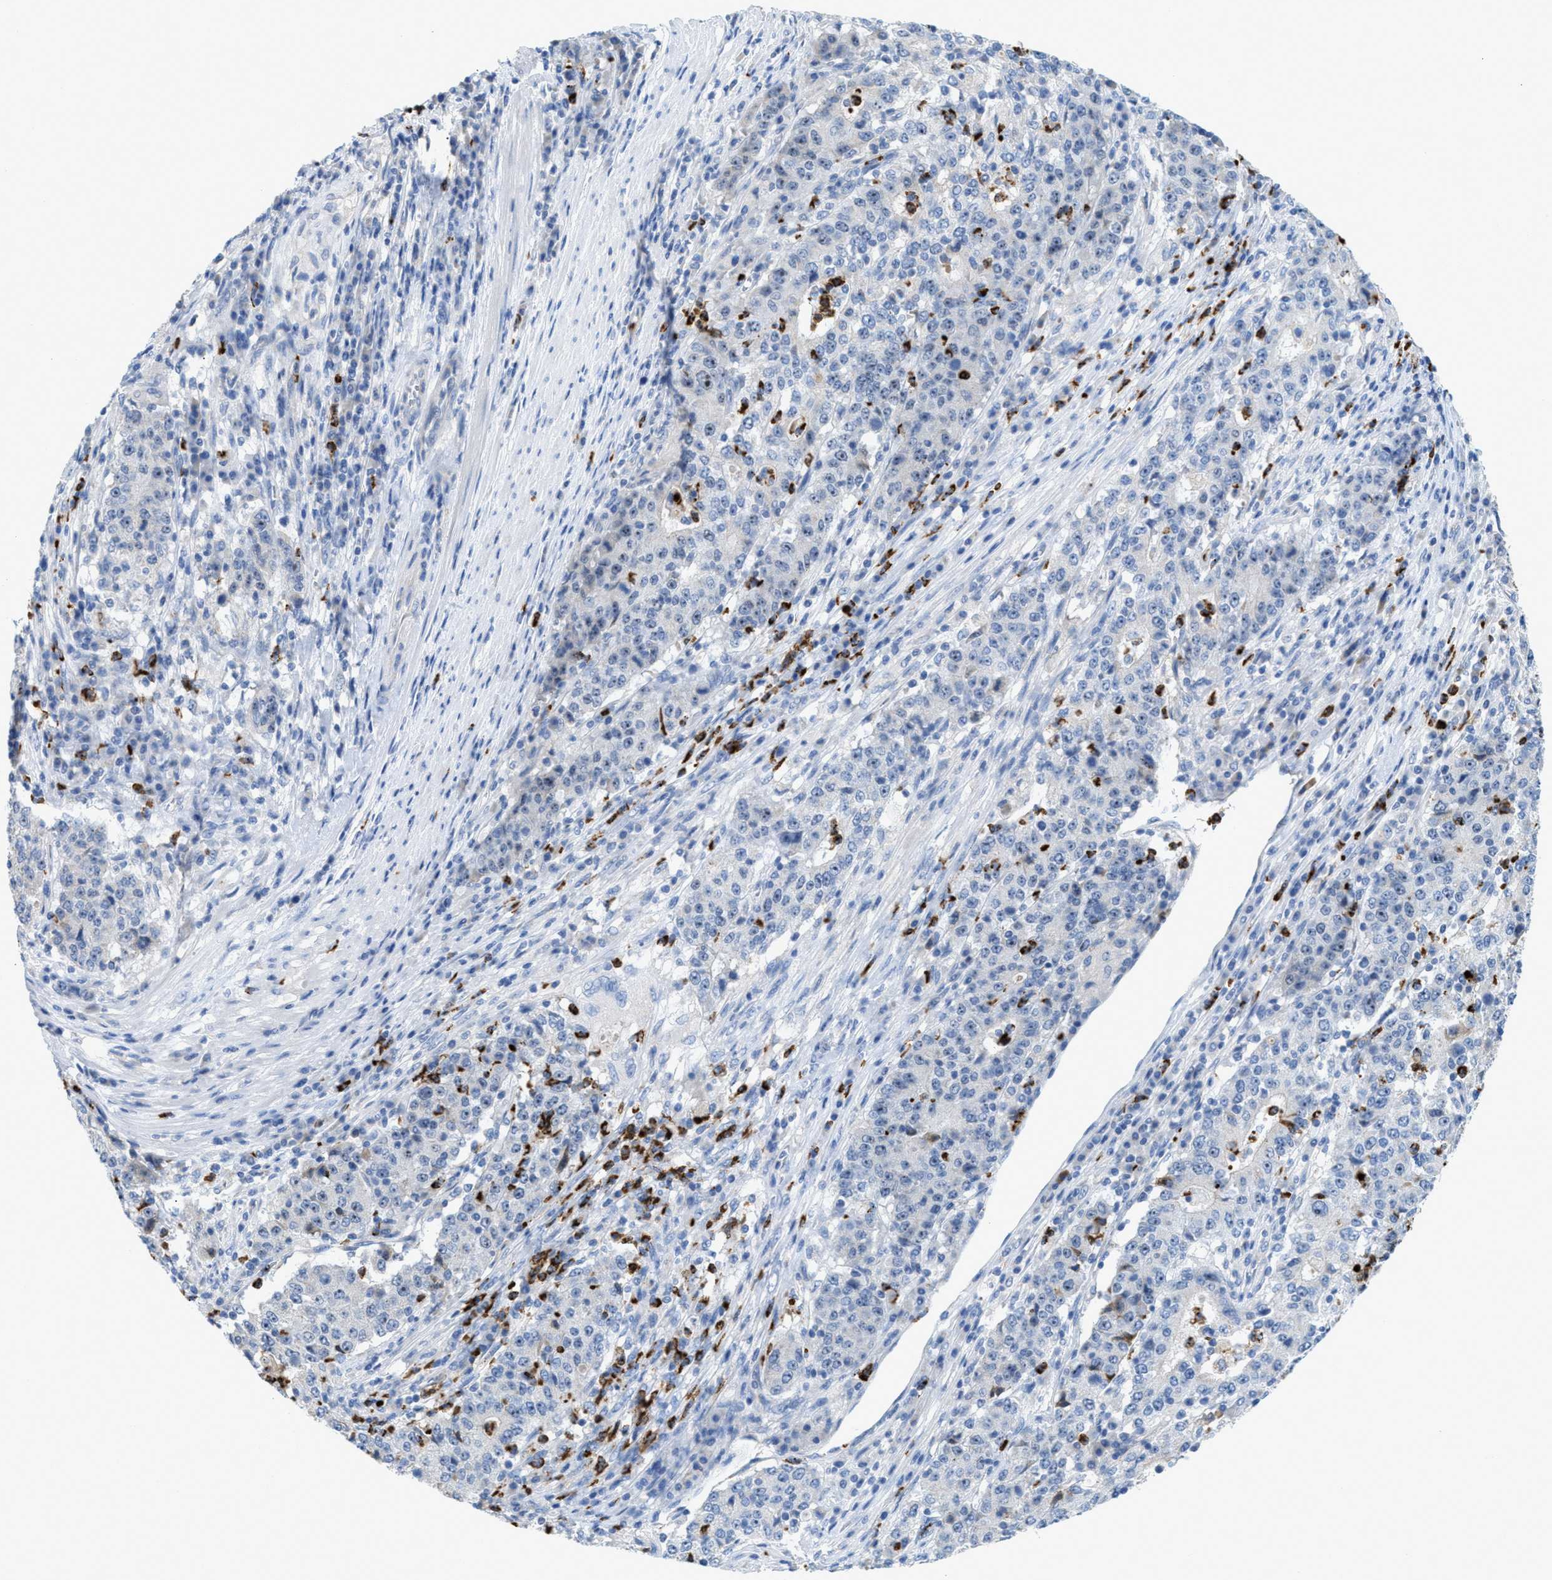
{"staining": {"intensity": "negative", "quantity": "none", "location": "none"}, "tissue": "stomach cancer", "cell_type": "Tumor cells", "image_type": "cancer", "snomed": [{"axis": "morphology", "description": "Adenocarcinoma, NOS"}, {"axis": "topography", "description": "Stomach"}], "caption": "An IHC image of stomach cancer (adenocarcinoma) is shown. There is no staining in tumor cells of stomach cancer (adenocarcinoma).", "gene": "CMTM1", "patient": {"sex": "male", "age": 59}}